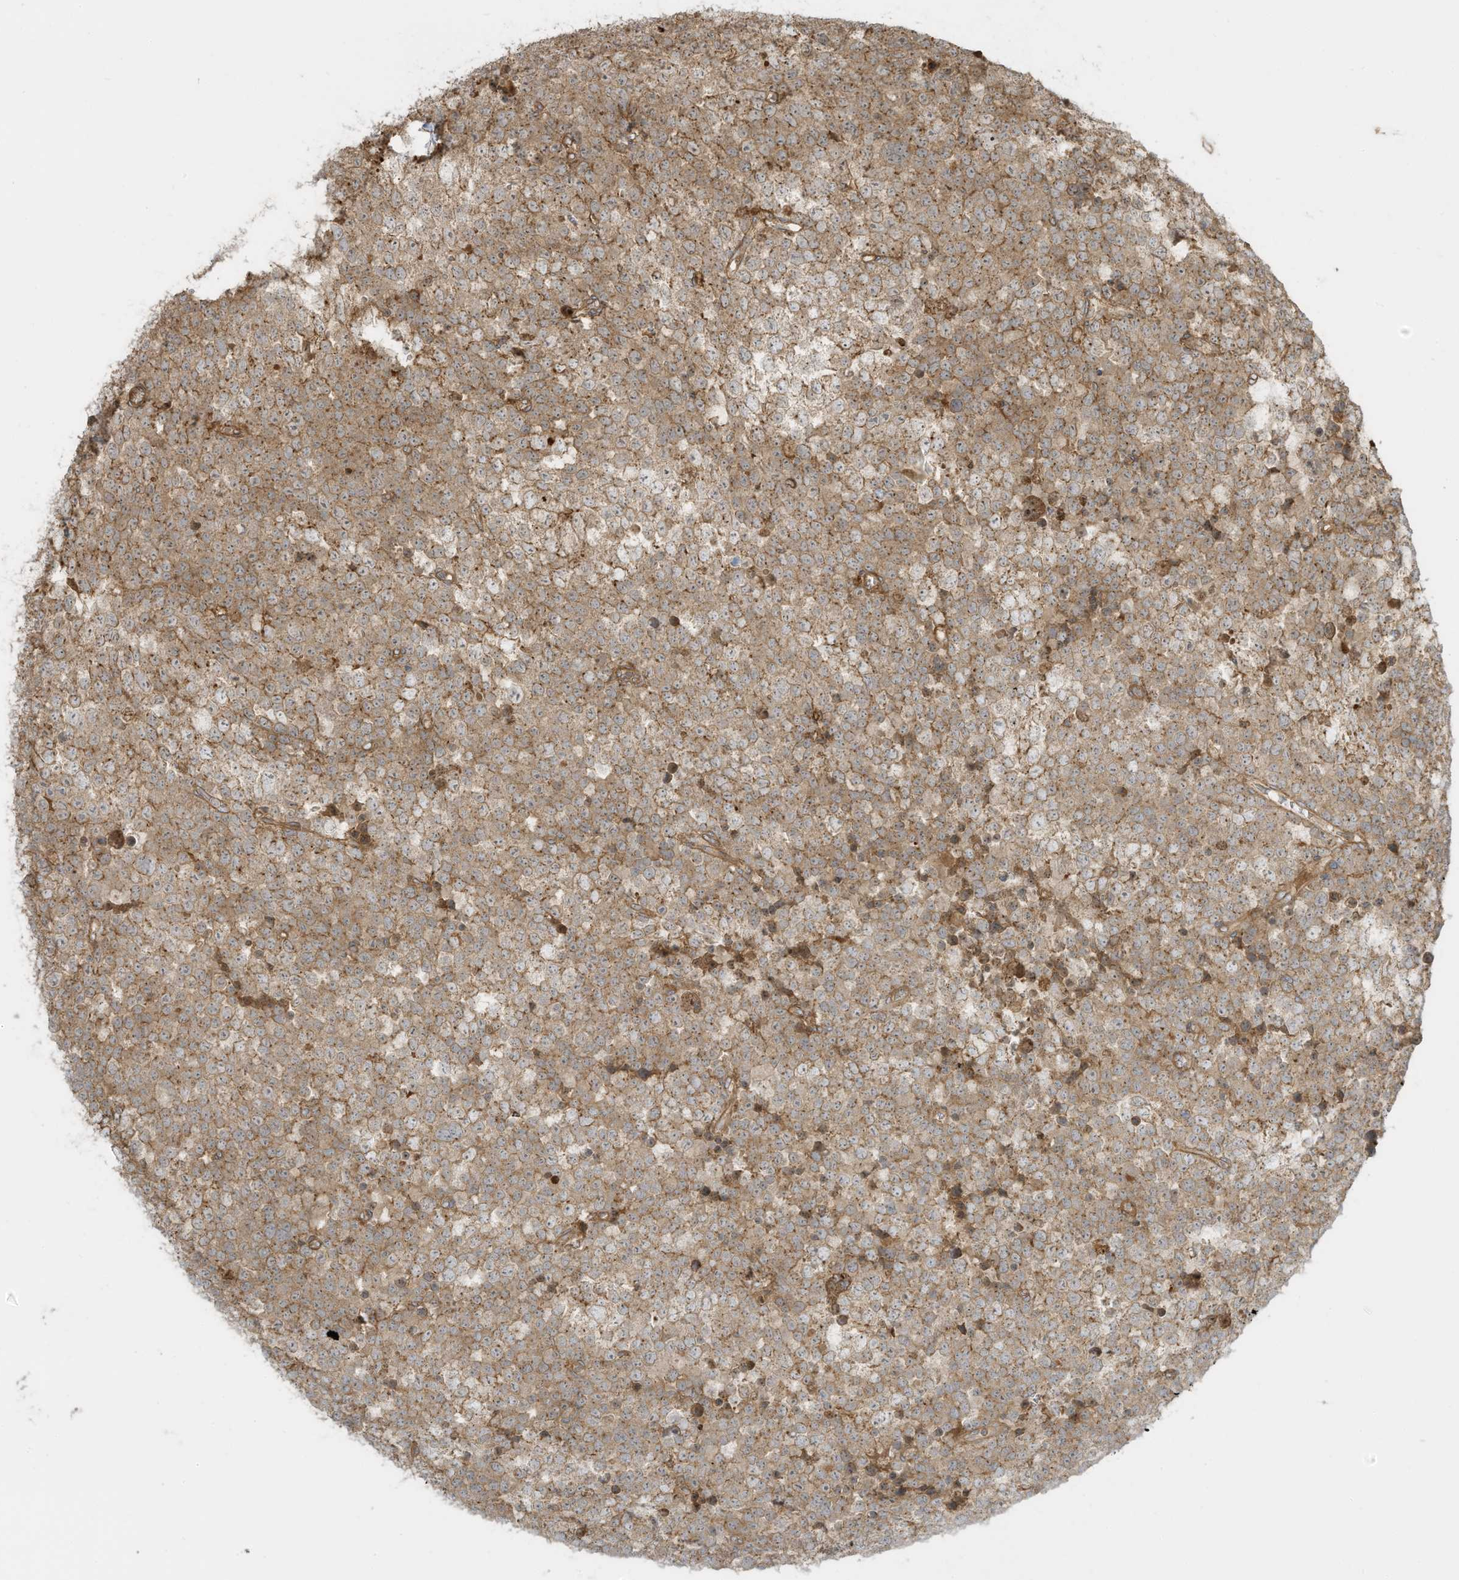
{"staining": {"intensity": "moderate", "quantity": ">75%", "location": "cytoplasmic/membranous"}, "tissue": "testis cancer", "cell_type": "Tumor cells", "image_type": "cancer", "snomed": [{"axis": "morphology", "description": "Seminoma, NOS"}, {"axis": "topography", "description": "Testis"}], "caption": "Immunohistochemistry photomicrograph of human testis seminoma stained for a protein (brown), which displays medium levels of moderate cytoplasmic/membranous expression in about >75% of tumor cells.", "gene": "ENTR1", "patient": {"sex": "male", "age": 71}}